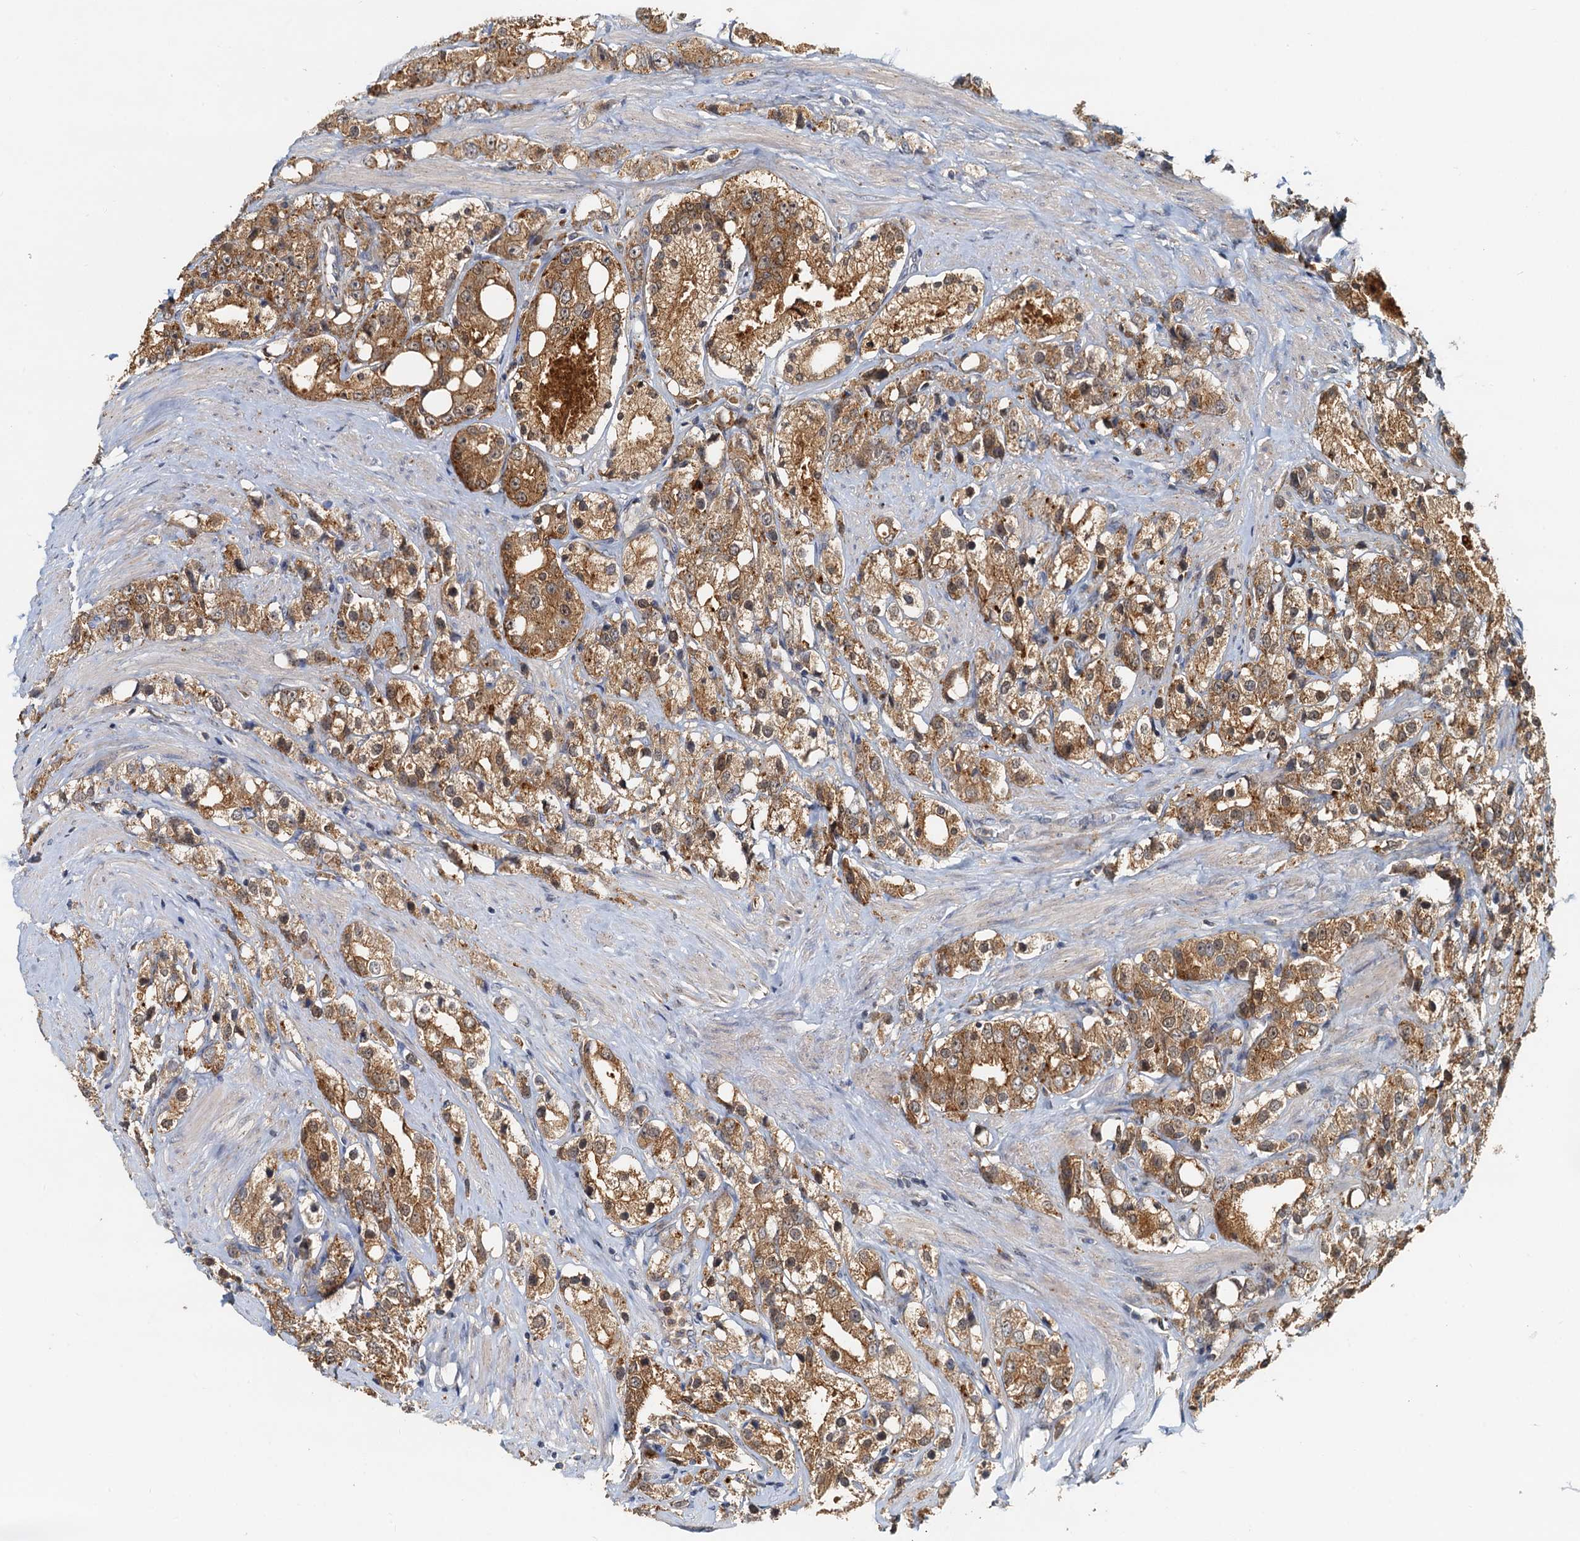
{"staining": {"intensity": "moderate", "quantity": ">75%", "location": "cytoplasmic/membranous"}, "tissue": "prostate cancer", "cell_type": "Tumor cells", "image_type": "cancer", "snomed": [{"axis": "morphology", "description": "Adenocarcinoma, NOS"}, {"axis": "topography", "description": "Prostate"}], "caption": "Prostate cancer stained with IHC exhibits moderate cytoplasmic/membranous positivity in about >75% of tumor cells.", "gene": "TOLLIP", "patient": {"sex": "male", "age": 79}}